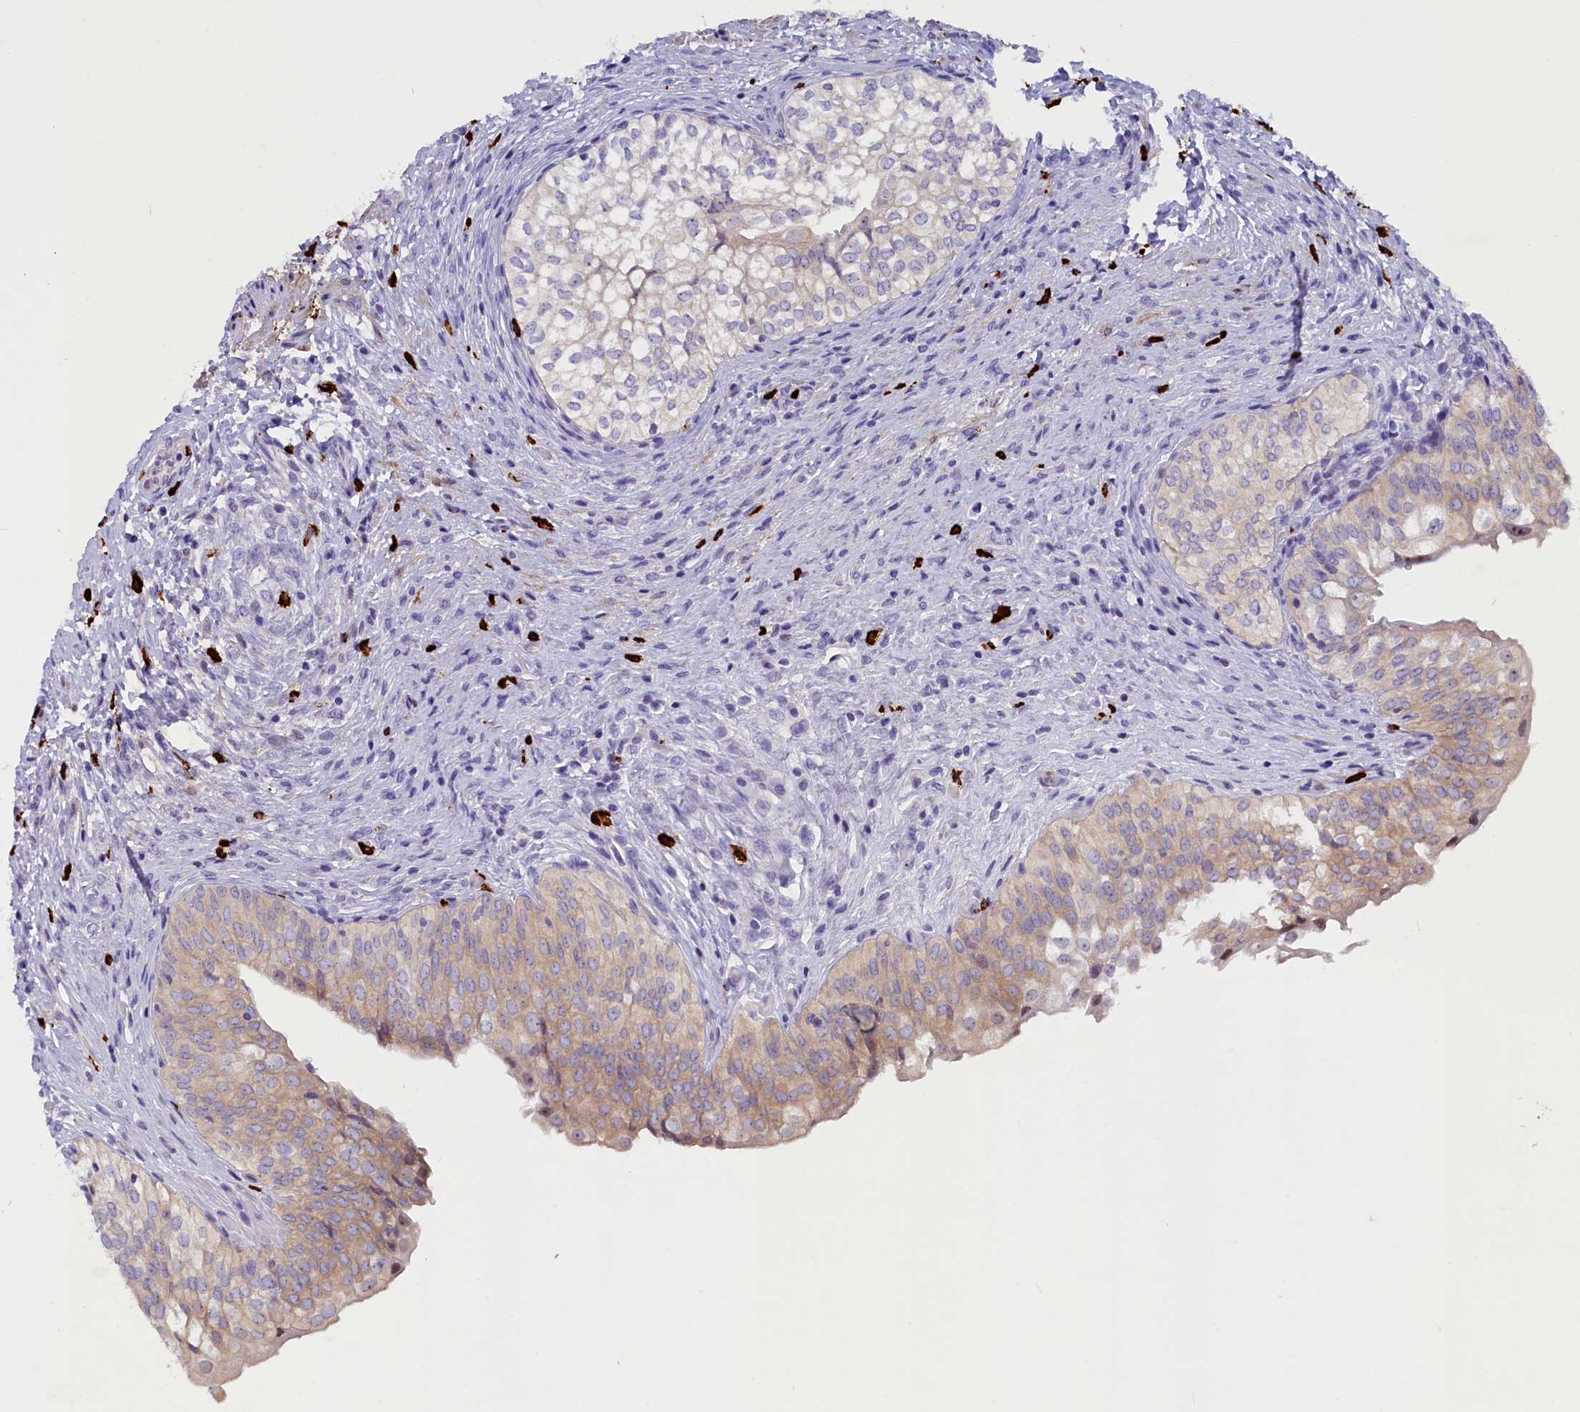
{"staining": {"intensity": "weak", "quantity": "25%-75%", "location": "cytoplasmic/membranous"}, "tissue": "urinary bladder", "cell_type": "Urothelial cells", "image_type": "normal", "snomed": [{"axis": "morphology", "description": "Normal tissue, NOS"}, {"axis": "topography", "description": "Urinary bladder"}], "caption": "Immunohistochemistry (IHC) of unremarkable human urinary bladder exhibits low levels of weak cytoplasmic/membranous expression in approximately 25%-75% of urothelial cells.", "gene": "RTTN", "patient": {"sex": "male", "age": 55}}